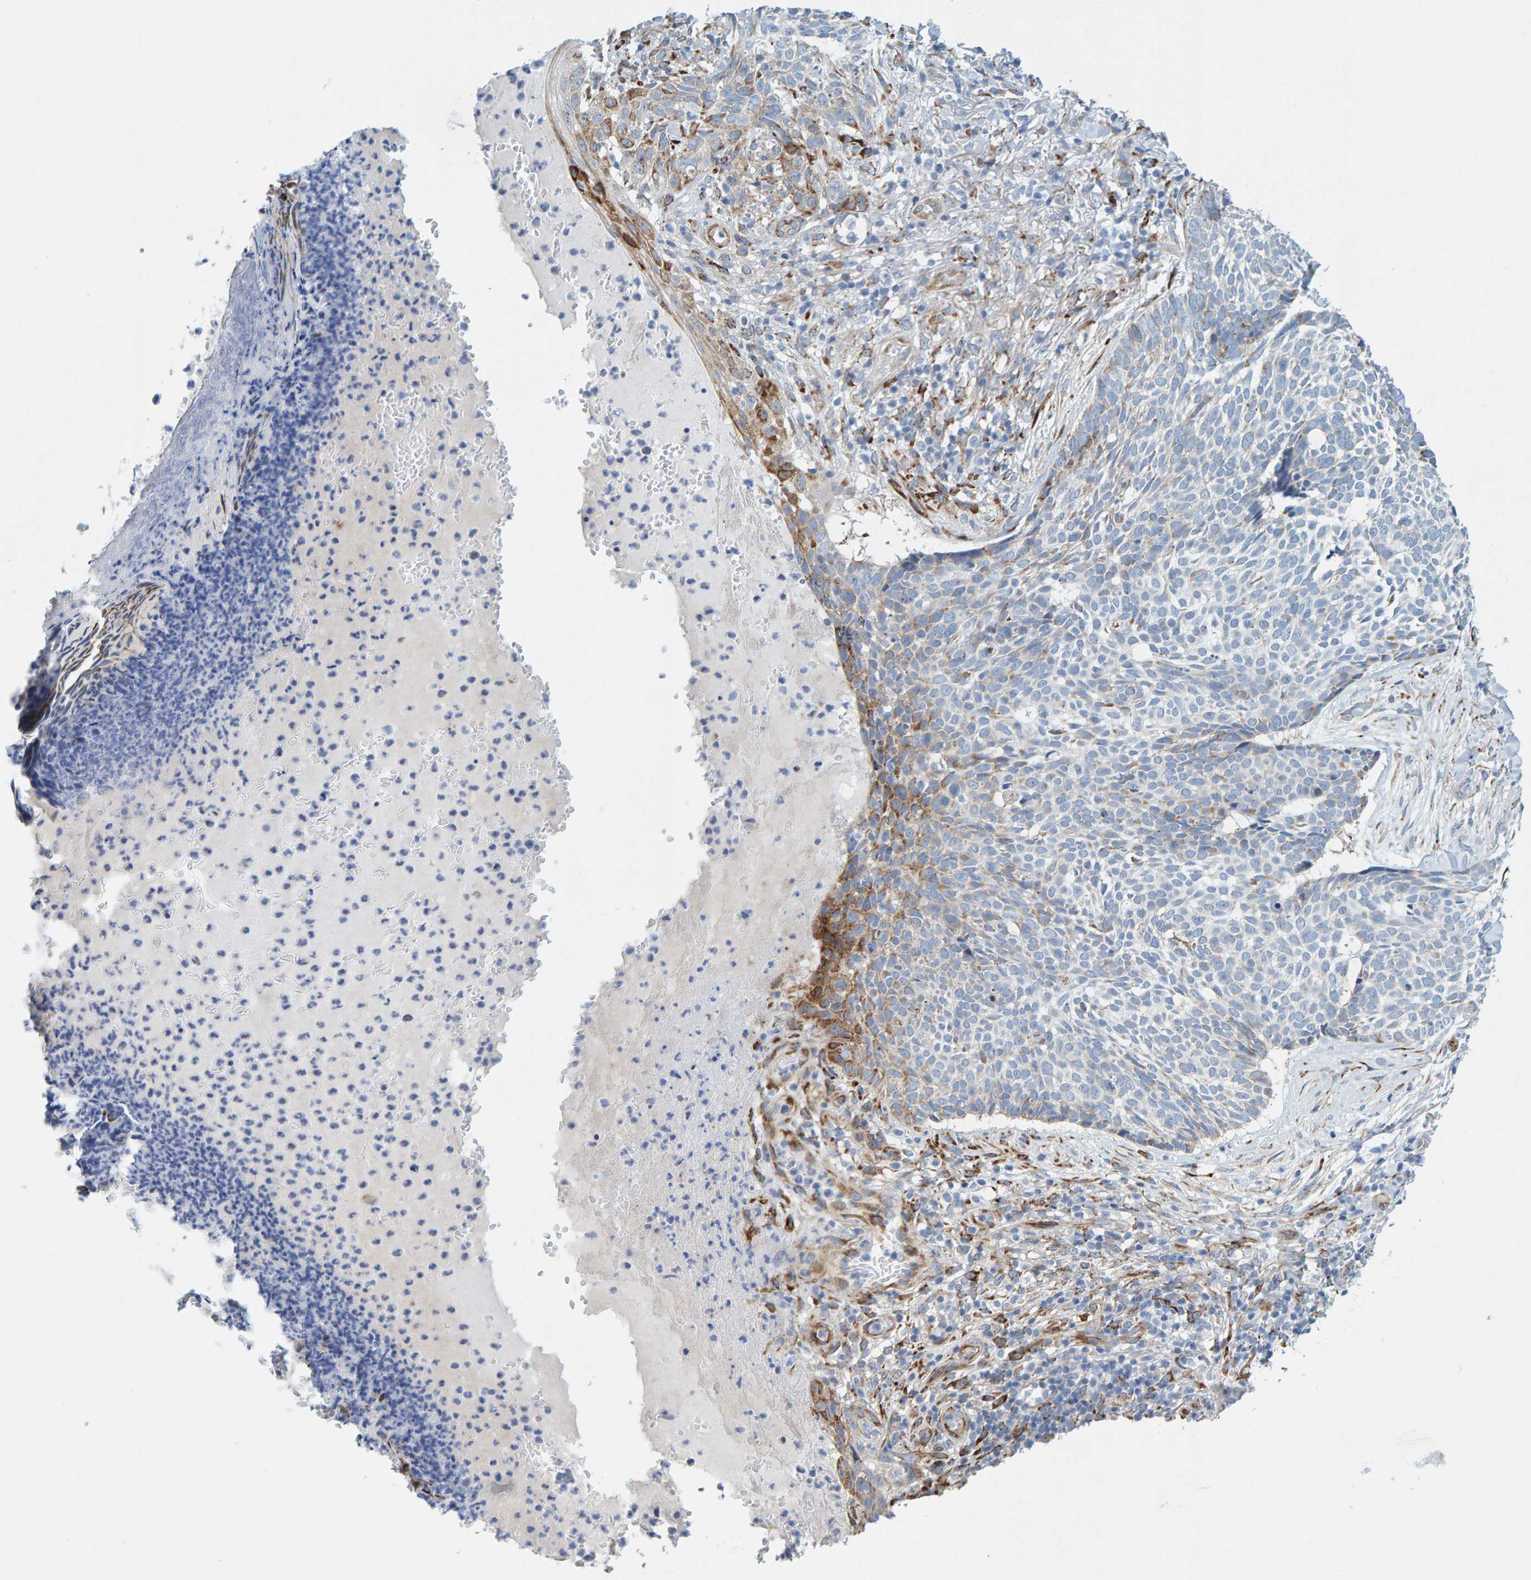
{"staining": {"intensity": "moderate", "quantity": "<25%", "location": "cytoplasmic/membranous"}, "tissue": "skin cancer", "cell_type": "Tumor cells", "image_type": "cancer", "snomed": [{"axis": "morphology", "description": "Normal tissue, NOS"}, {"axis": "morphology", "description": "Basal cell carcinoma"}, {"axis": "topography", "description": "Skin"}], "caption": "Immunohistochemical staining of basal cell carcinoma (skin) exhibits low levels of moderate cytoplasmic/membranous staining in approximately <25% of tumor cells.", "gene": "MMP16", "patient": {"sex": "male", "age": 67}}